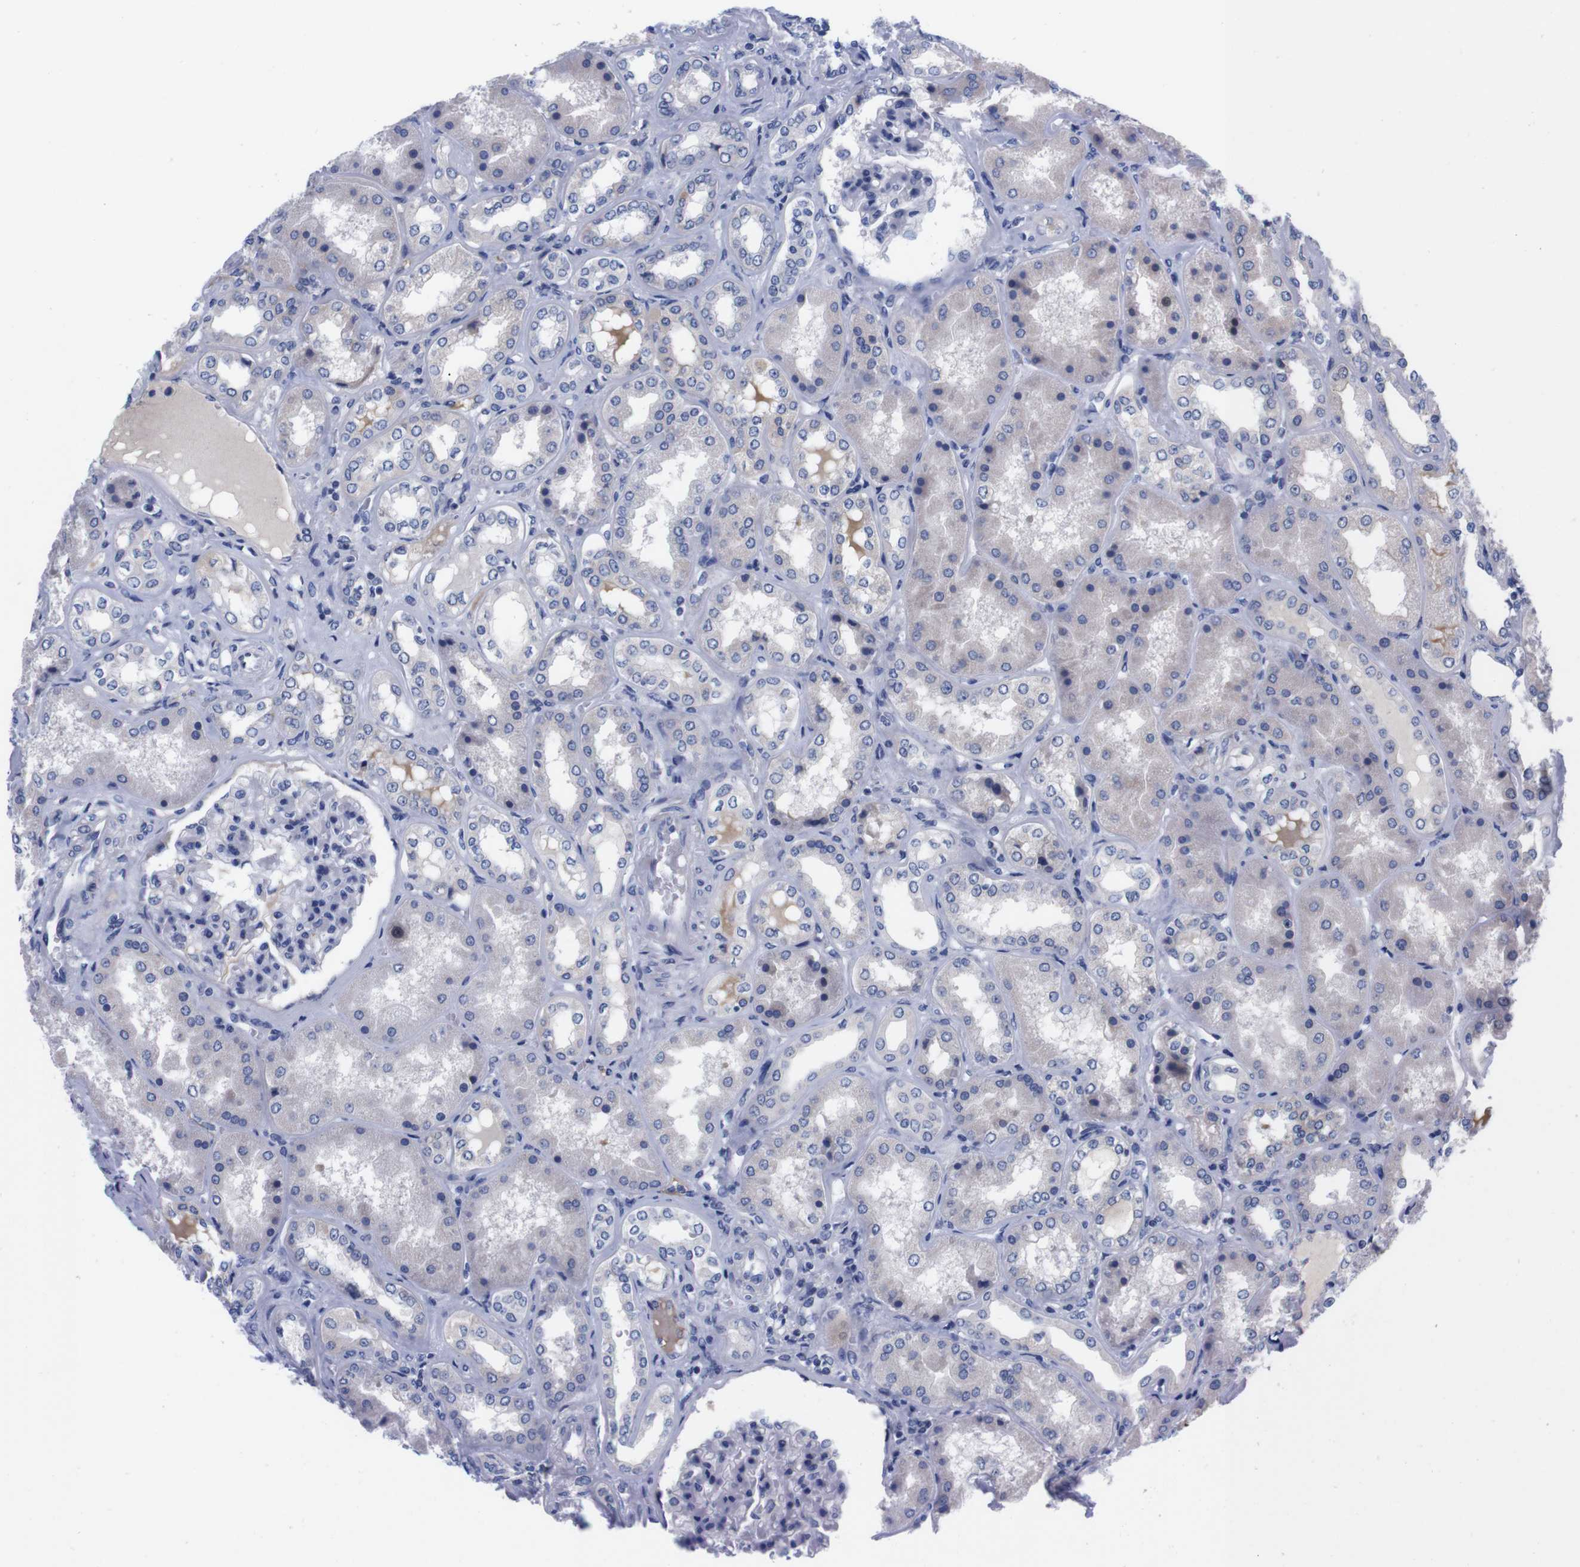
{"staining": {"intensity": "negative", "quantity": "none", "location": "none"}, "tissue": "kidney", "cell_type": "Cells in glomeruli", "image_type": "normal", "snomed": [{"axis": "morphology", "description": "Normal tissue, NOS"}, {"axis": "topography", "description": "Kidney"}], "caption": "Micrograph shows no protein positivity in cells in glomeruli of normal kidney.", "gene": "FAM210A", "patient": {"sex": "female", "age": 56}}